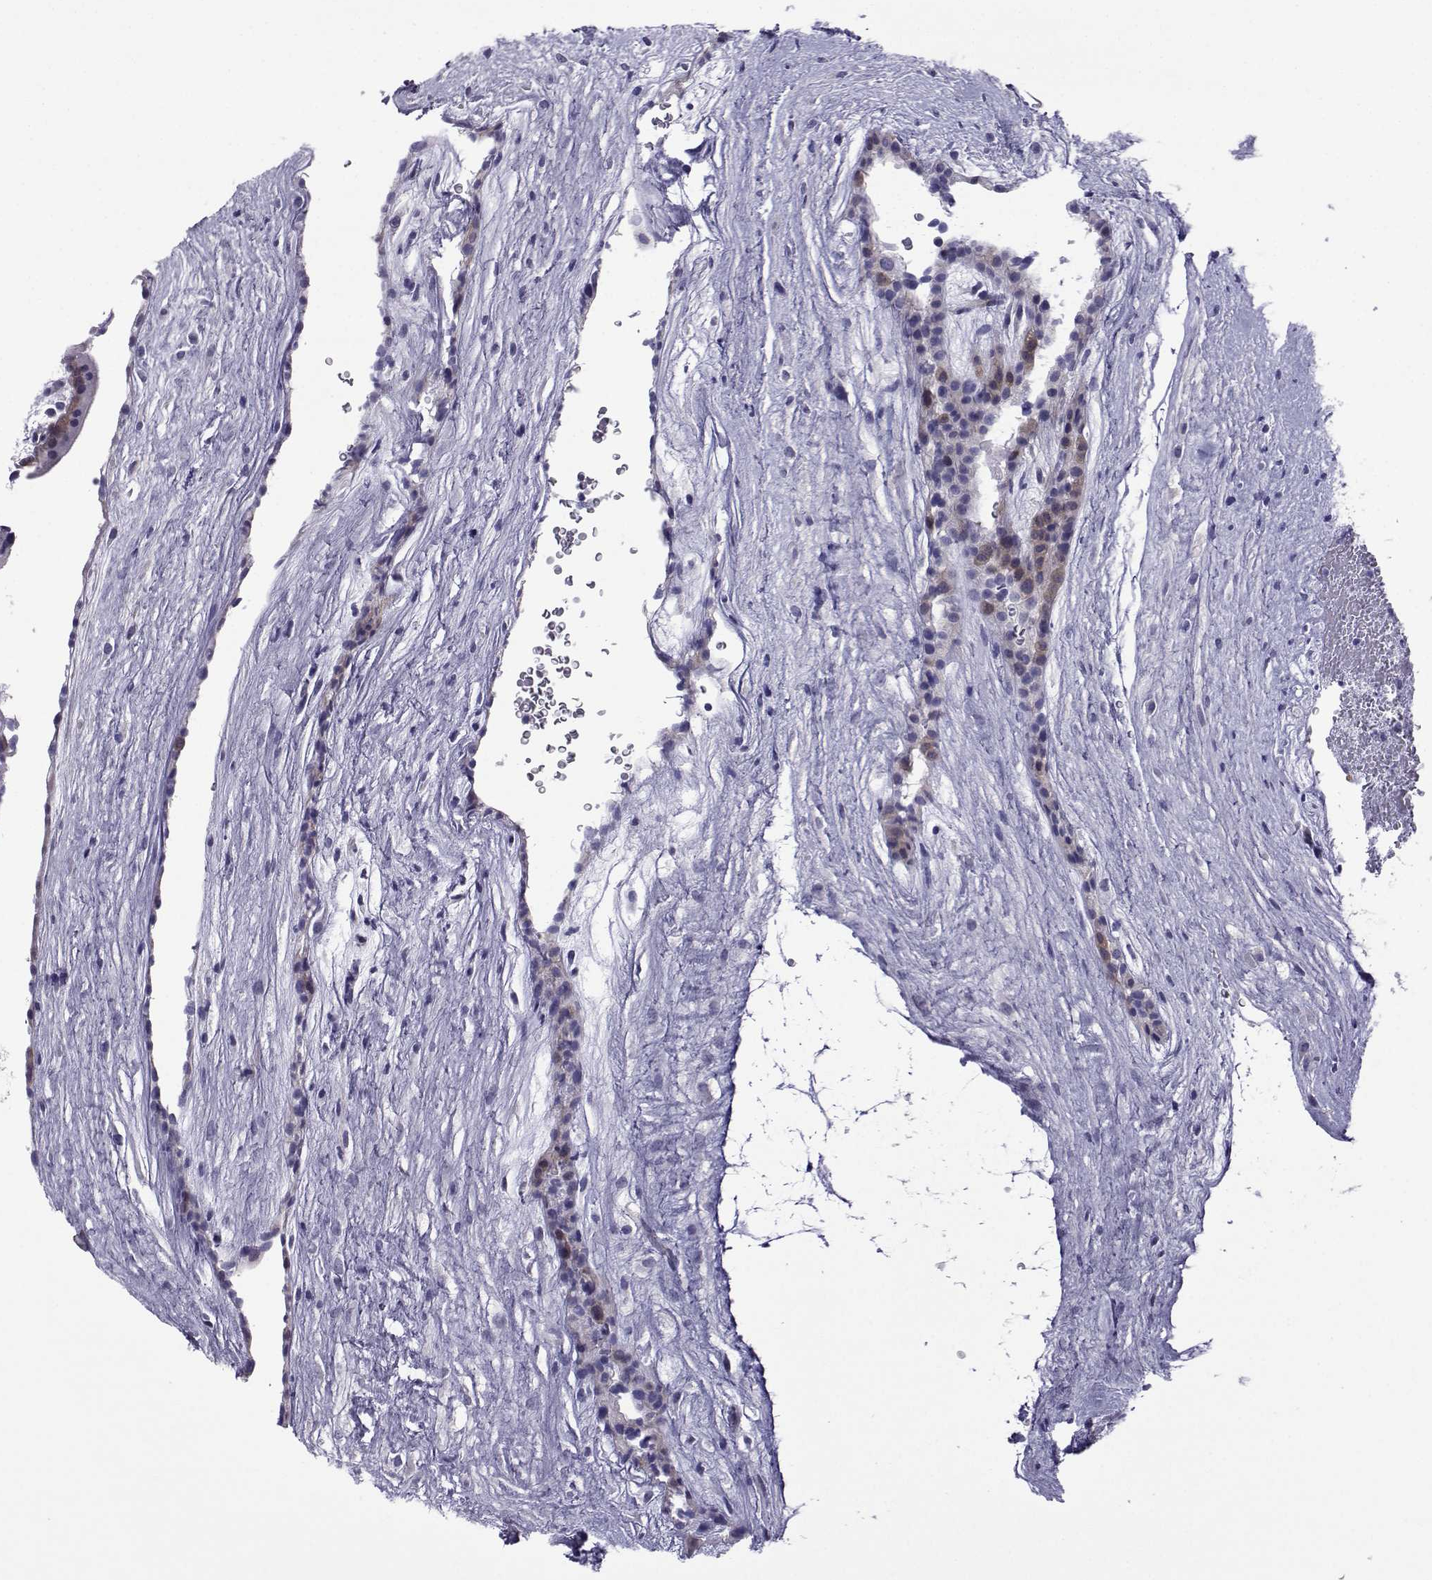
{"staining": {"intensity": "negative", "quantity": "none", "location": "none"}, "tissue": "placenta", "cell_type": "Decidual cells", "image_type": "normal", "snomed": [{"axis": "morphology", "description": "Normal tissue, NOS"}, {"axis": "topography", "description": "Placenta"}], "caption": "High power microscopy photomicrograph of an immunohistochemistry photomicrograph of unremarkable placenta, revealing no significant staining in decidual cells.", "gene": "COL22A1", "patient": {"sex": "female", "age": 19}}